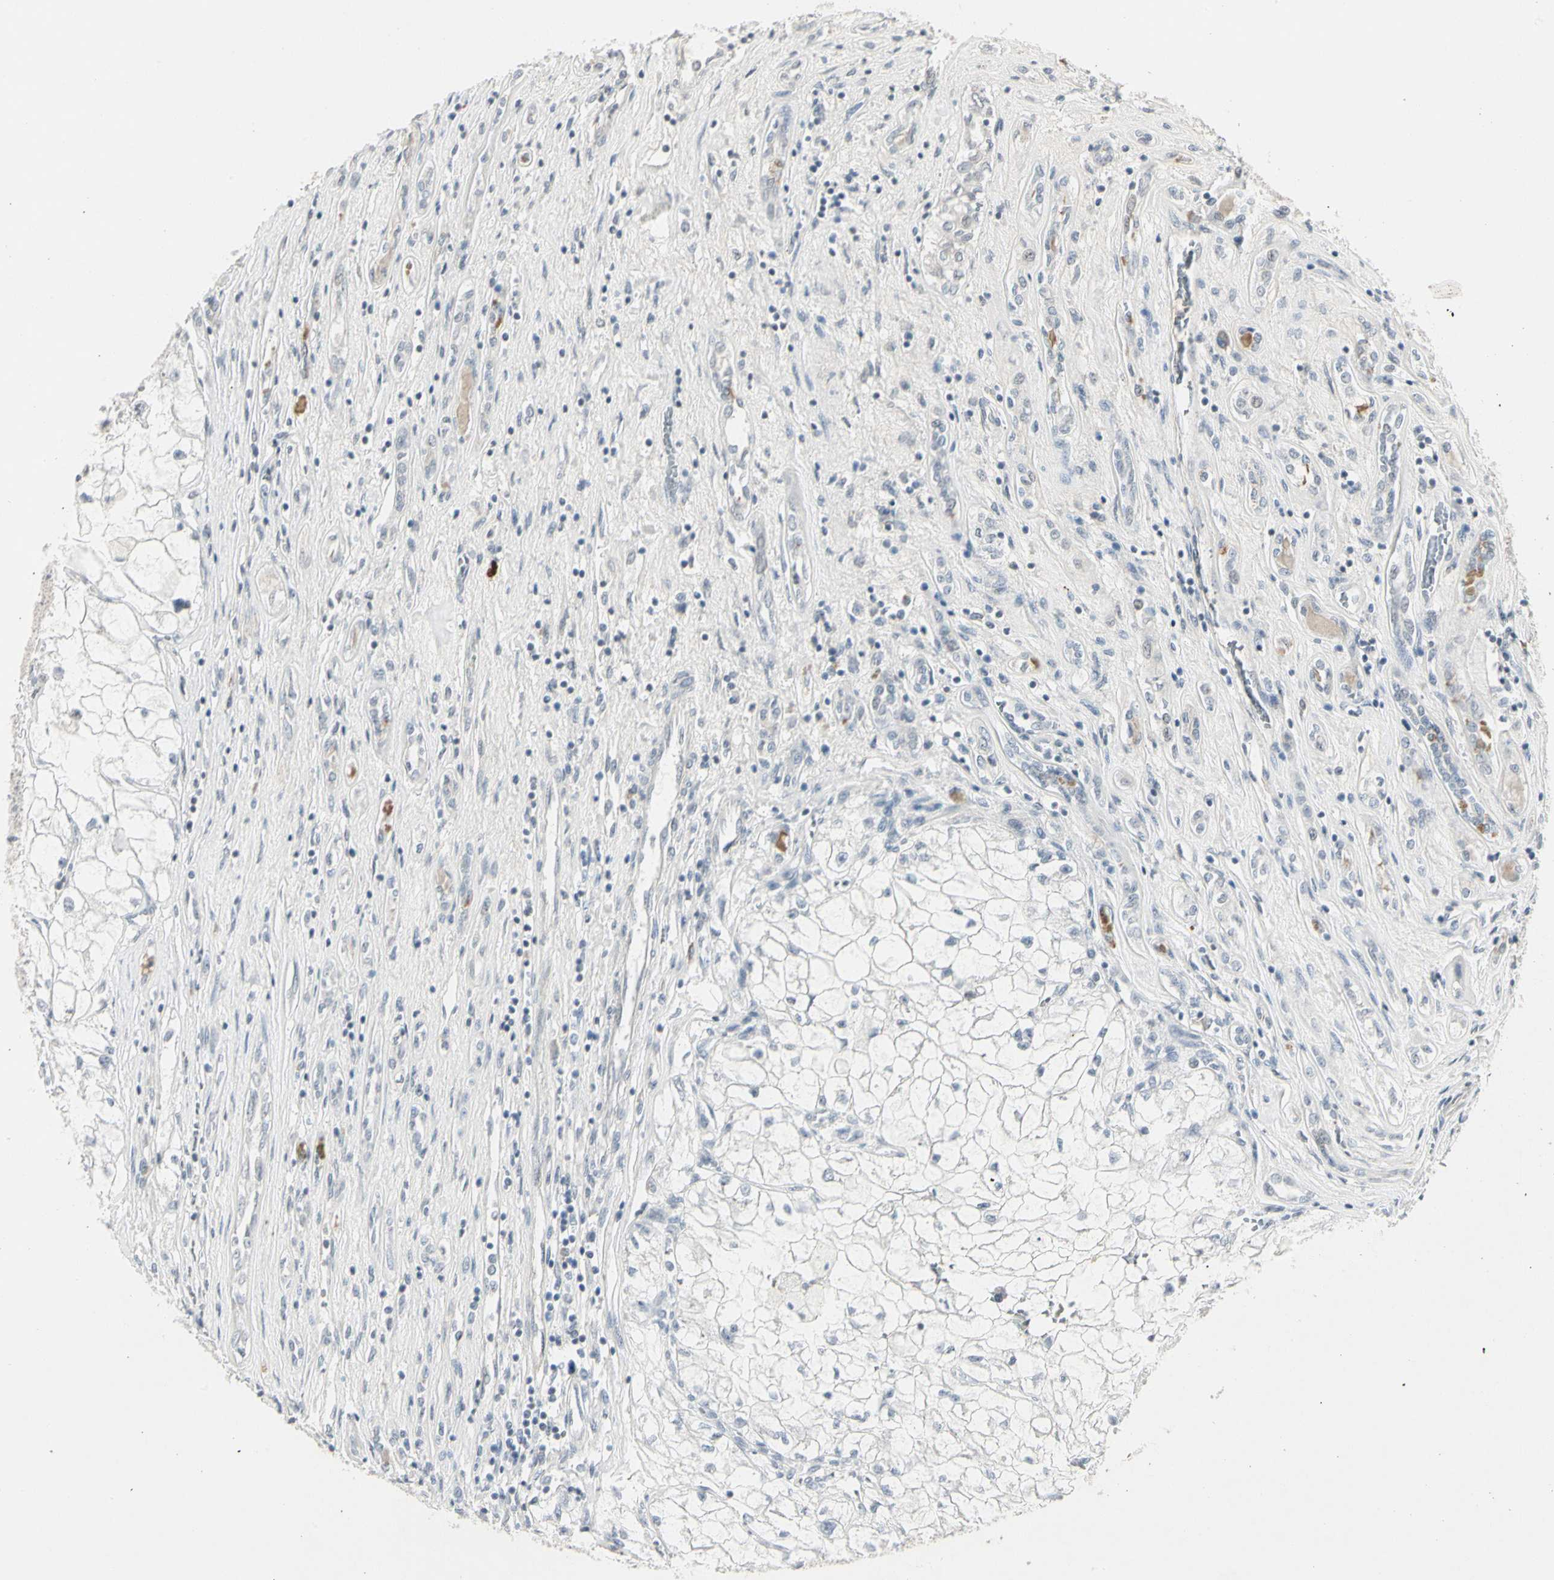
{"staining": {"intensity": "negative", "quantity": "none", "location": "none"}, "tissue": "renal cancer", "cell_type": "Tumor cells", "image_type": "cancer", "snomed": [{"axis": "morphology", "description": "Adenocarcinoma, NOS"}, {"axis": "topography", "description": "Kidney"}], "caption": "Human adenocarcinoma (renal) stained for a protein using immunohistochemistry reveals no expression in tumor cells.", "gene": "DMPK", "patient": {"sex": "female", "age": 70}}